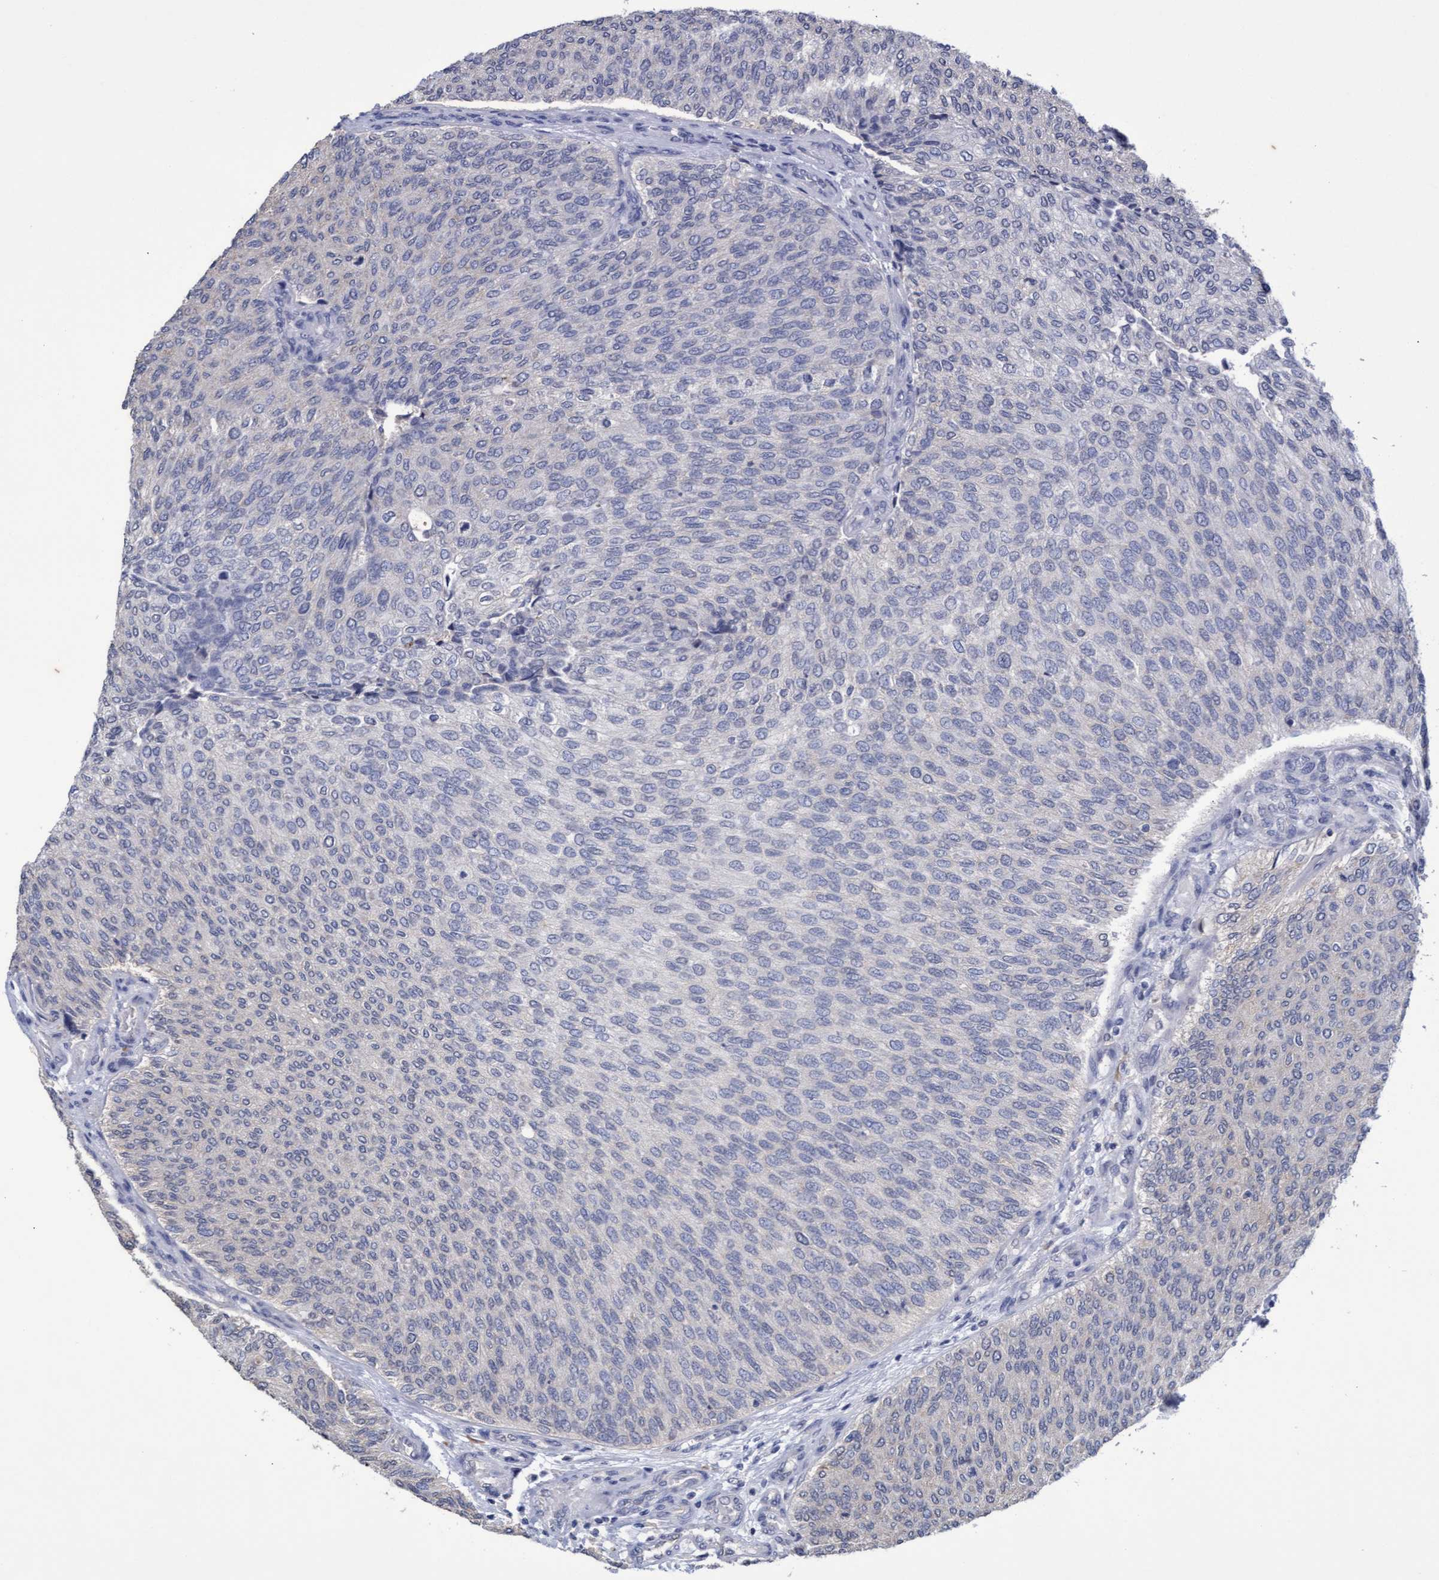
{"staining": {"intensity": "negative", "quantity": "none", "location": "none"}, "tissue": "urothelial cancer", "cell_type": "Tumor cells", "image_type": "cancer", "snomed": [{"axis": "morphology", "description": "Urothelial carcinoma, Low grade"}, {"axis": "topography", "description": "Urinary bladder"}], "caption": "High power microscopy micrograph of an IHC histopathology image of urothelial cancer, revealing no significant positivity in tumor cells. (Immunohistochemistry, brightfield microscopy, high magnification).", "gene": "GPR39", "patient": {"sex": "female", "age": 79}}